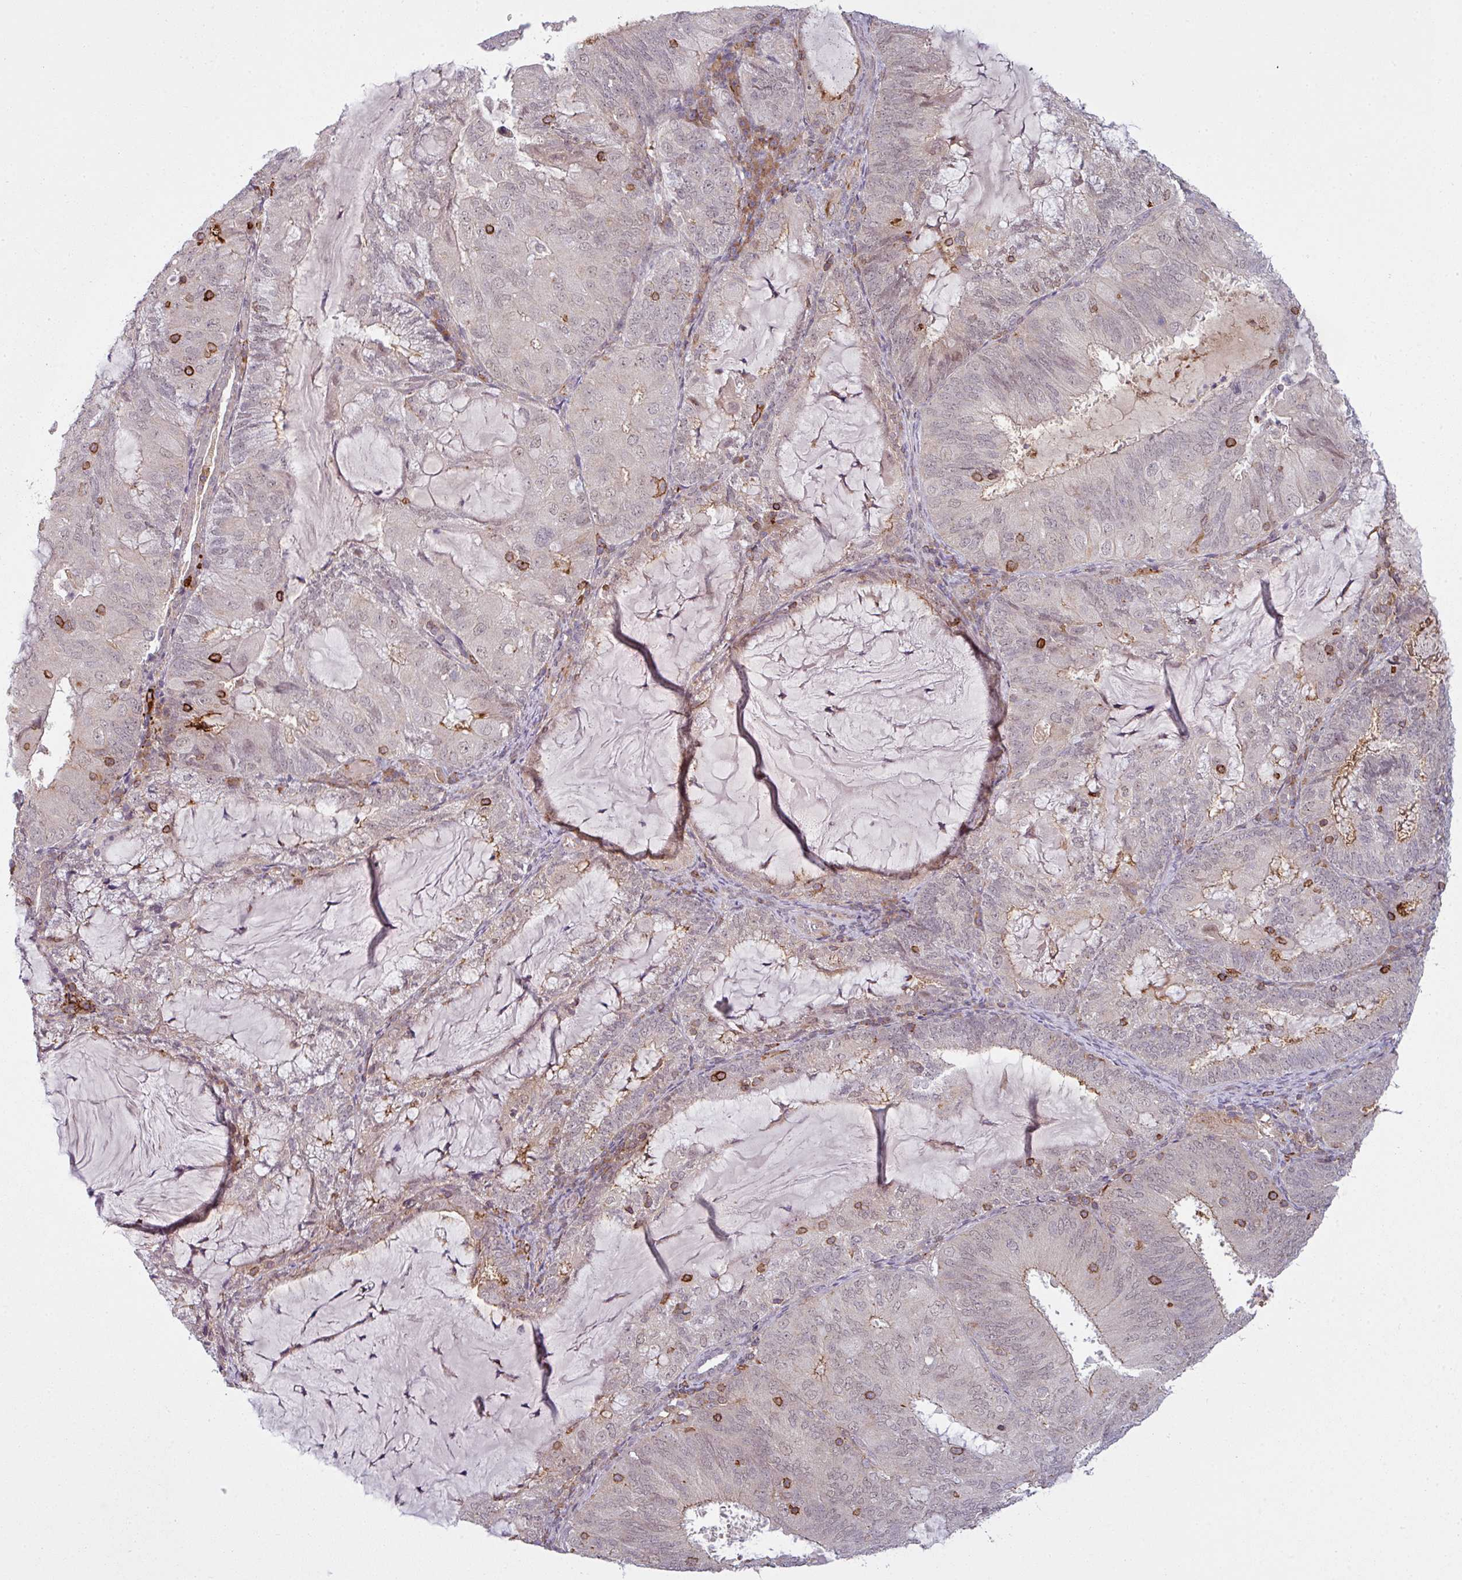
{"staining": {"intensity": "negative", "quantity": "none", "location": "none"}, "tissue": "endometrial cancer", "cell_type": "Tumor cells", "image_type": "cancer", "snomed": [{"axis": "morphology", "description": "Adenocarcinoma, NOS"}, {"axis": "topography", "description": "Endometrium"}], "caption": "IHC of human endometrial adenocarcinoma displays no expression in tumor cells. The staining was performed using DAB (3,3'-diaminobenzidine) to visualize the protein expression in brown, while the nuclei were stained in blue with hematoxylin (Magnification: 20x).", "gene": "ZC2HC1C", "patient": {"sex": "female", "age": 81}}